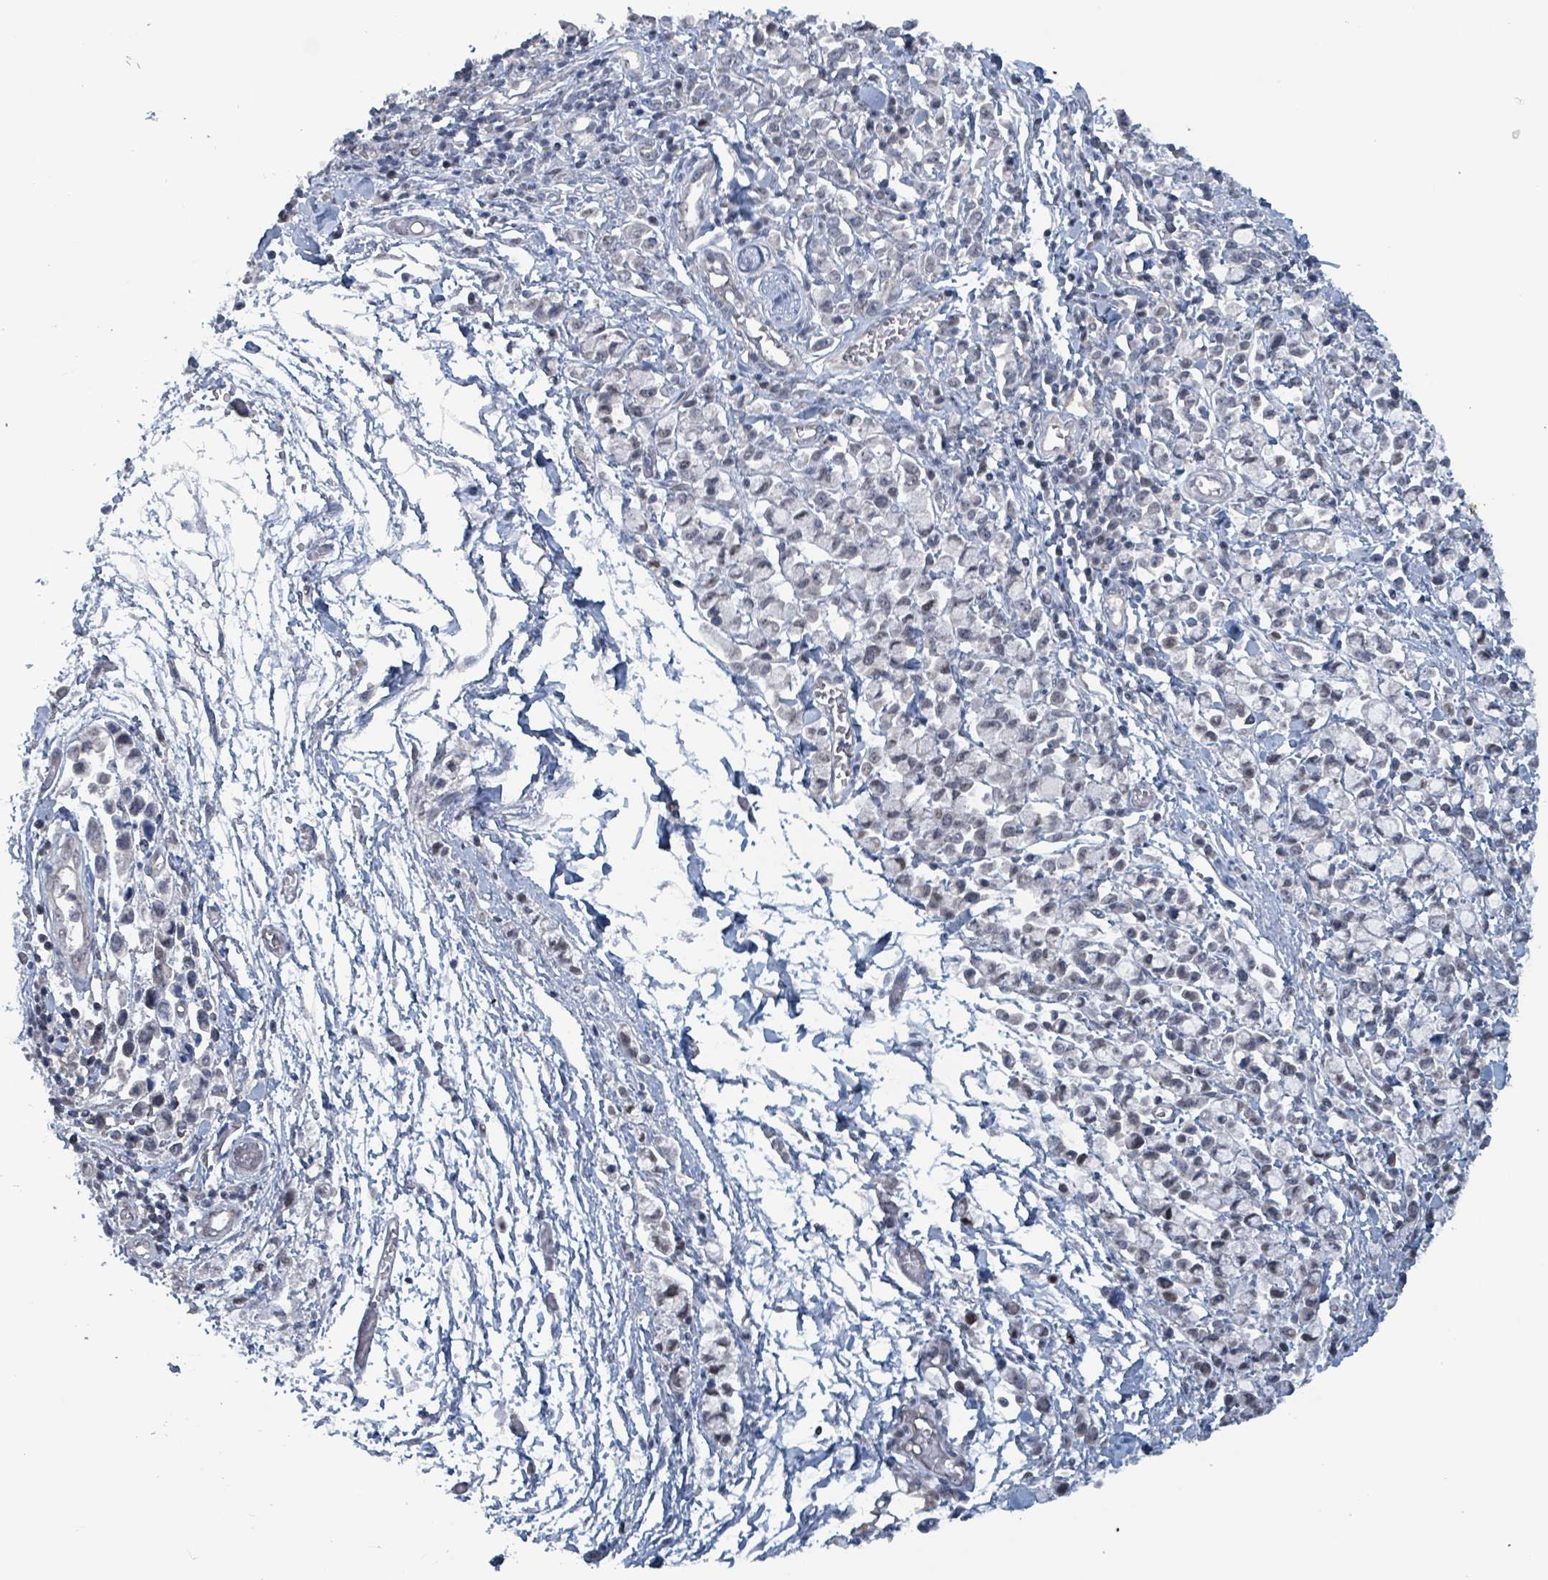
{"staining": {"intensity": "negative", "quantity": "none", "location": "none"}, "tissue": "stomach cancer", "cell_type": "Tumor cells", "image_type": "cancer", "snomed": [{"axis": "morphology", "description": "Adenocarcinoma, NOS"}, {"axis": "topography", "description": "Stomach"}], "caption": "DAB immunohistochemical staining of stomach cancer (adenocarcinoma) shows no significant positivity in tumor cells.", "gene": "BIVM", "patient": {"sex": "female", "age": 81}}